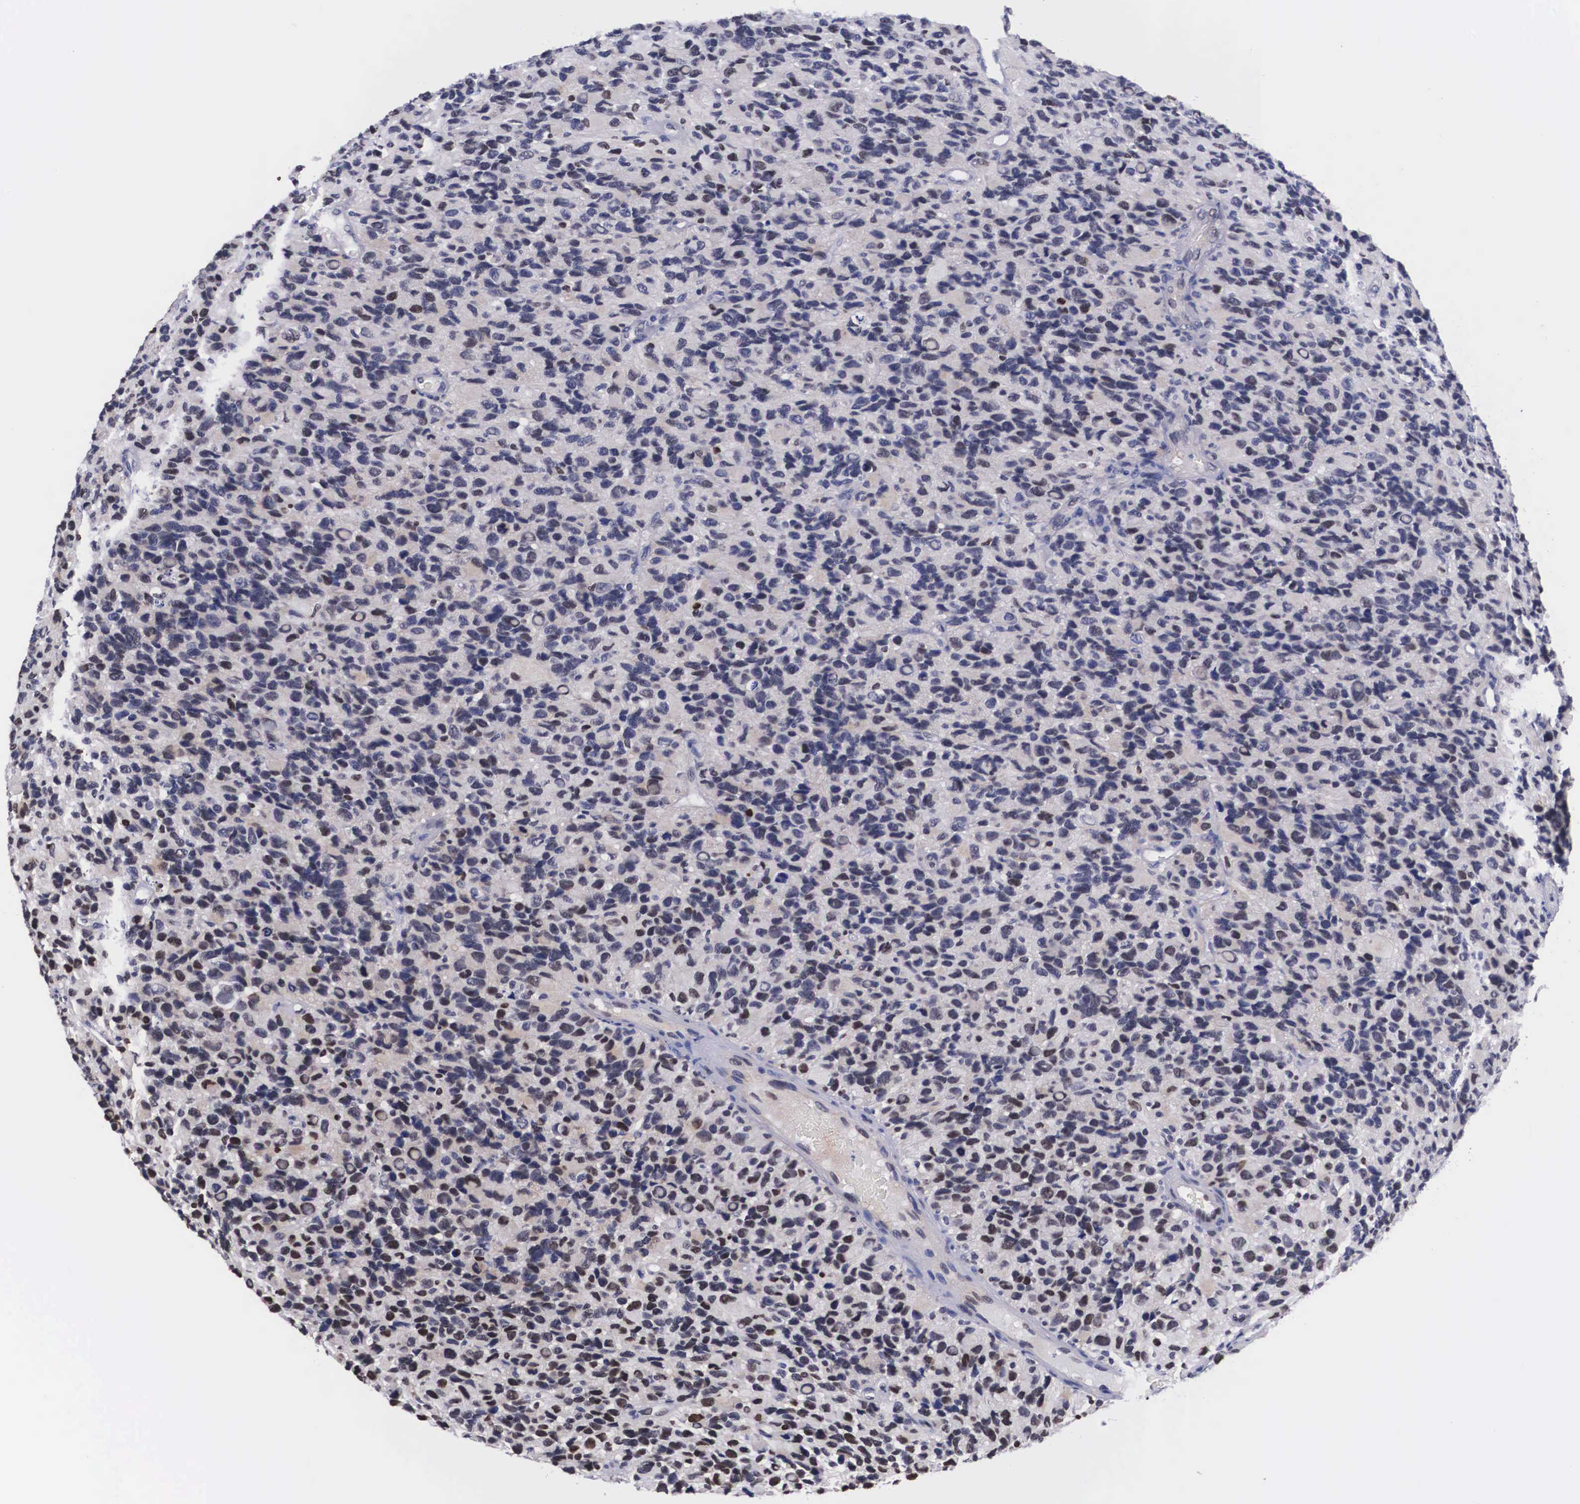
{"staining": {"intensity": "moderate", "quantity": "25%-75%", "location": "nuclear"}, "tissue": "glioma", "cell_type": "Tumor cells", "image_type": "cancer", "snomed": [{"axis": "morphology", "description": "Glioma, malignant, High grade"}, {"axis": "topography", "description": "Brain"}], "caption": "Immunohistochemical staining of human malignant glioma (high-grade) demonstrates medium levels of moderate nuclear protein expression in approximately 25%-75% of tumor cells. (Stains: DAB in brown, nuclei in blue, Microscopy: brightfield microscopy at high magnification).", "gene": "KHDRBS3", "patient": {"sex": "male", "age": 77}}